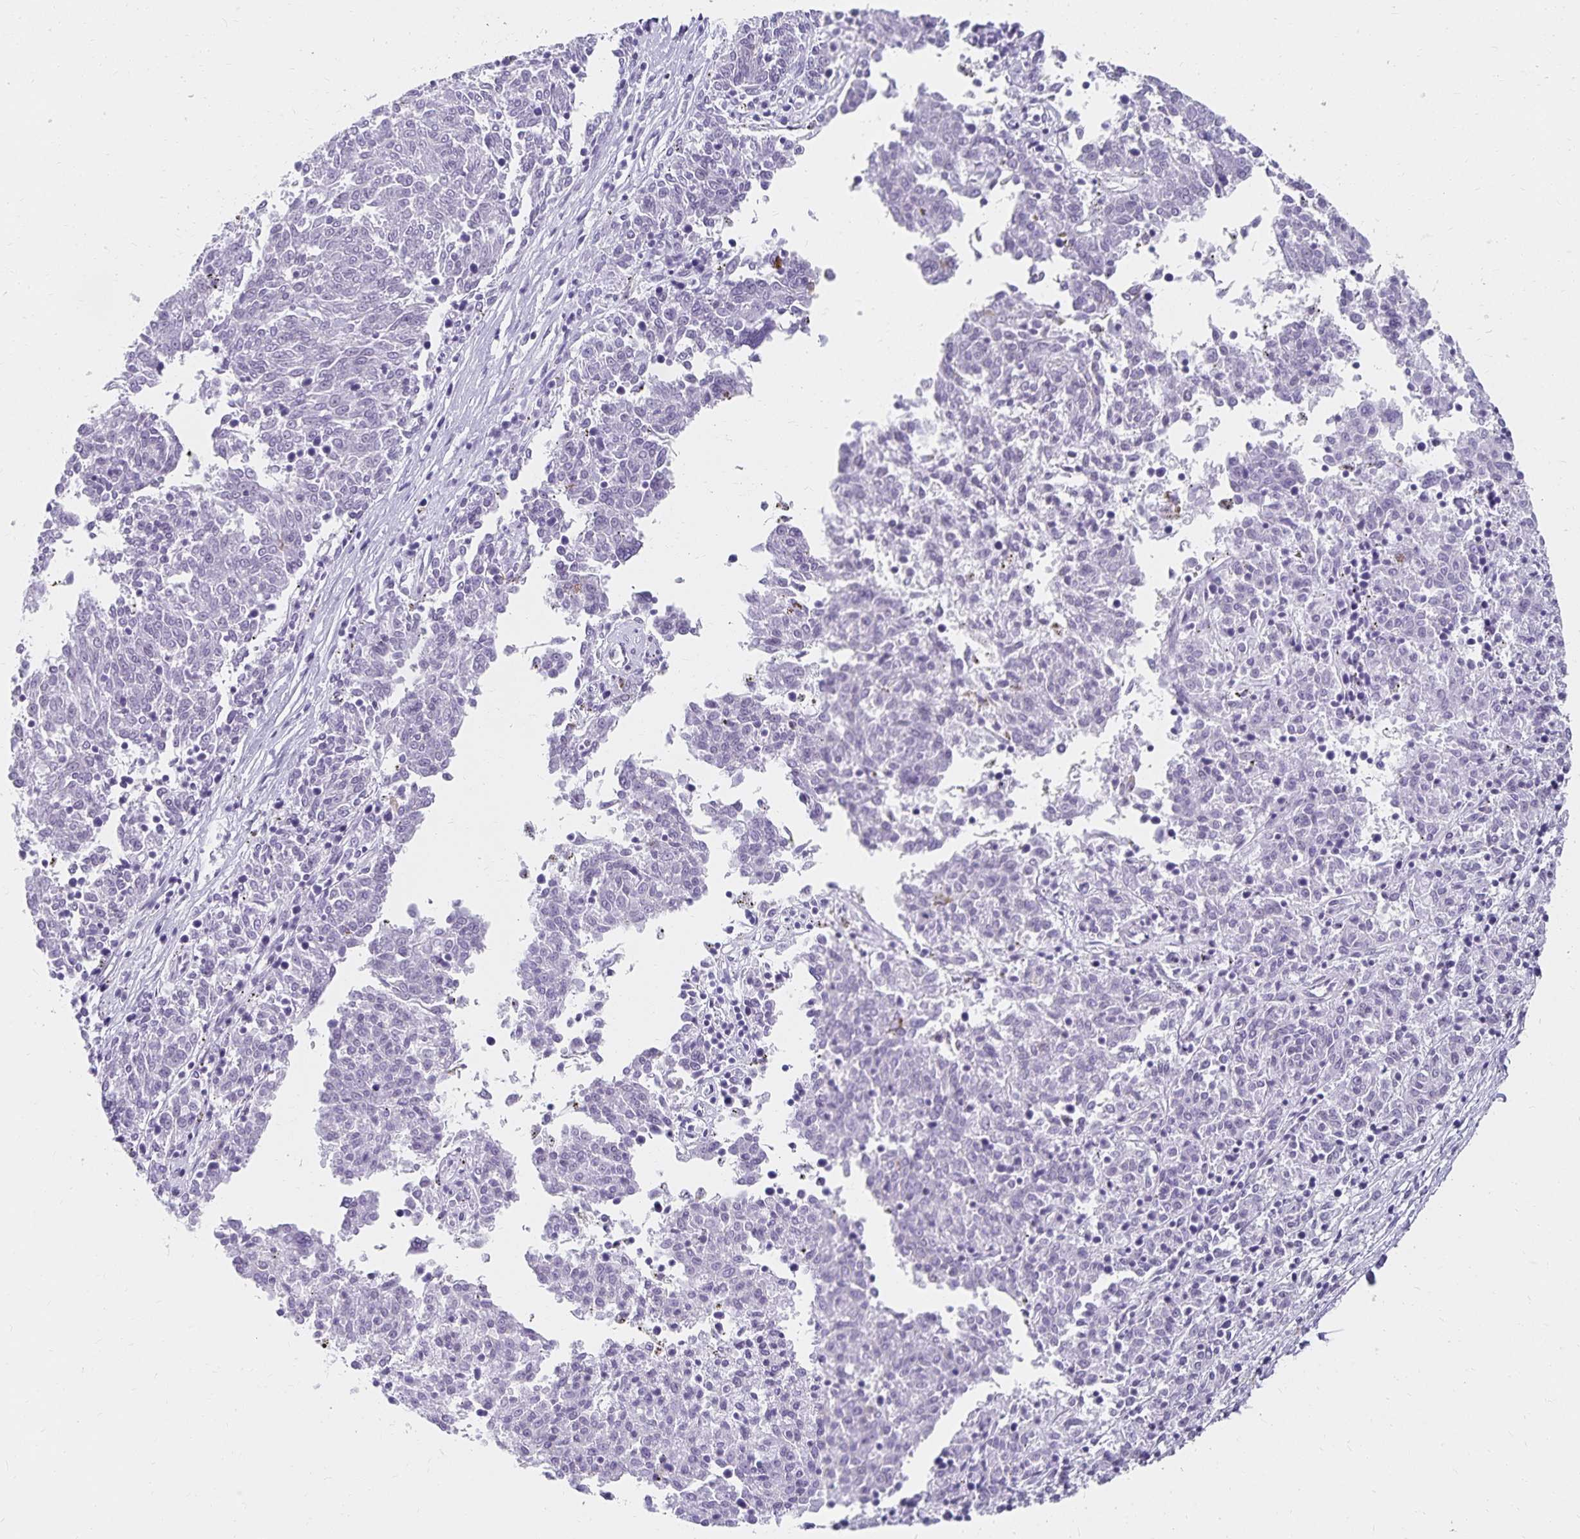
{"staining": {"intensity": "negative", "quantity": "none", "location": "none"}, "tissue": "melanoma", "cell_type": "Tumor cells", "image_type": "cancer", "snomed": [{"axis": "morphology", "description": "Malignant melanoma, NOS"}, {"axis": "topography", "description": "Skin"}], "caption": "Immunohistochemical staining of melanoma displays no significant expression in tumor cells. (DAB IHC visualized using brightfield microscopy, high magnification).", "gene": "C20orf85", "patient": {"sex": "female", "age": 72}}